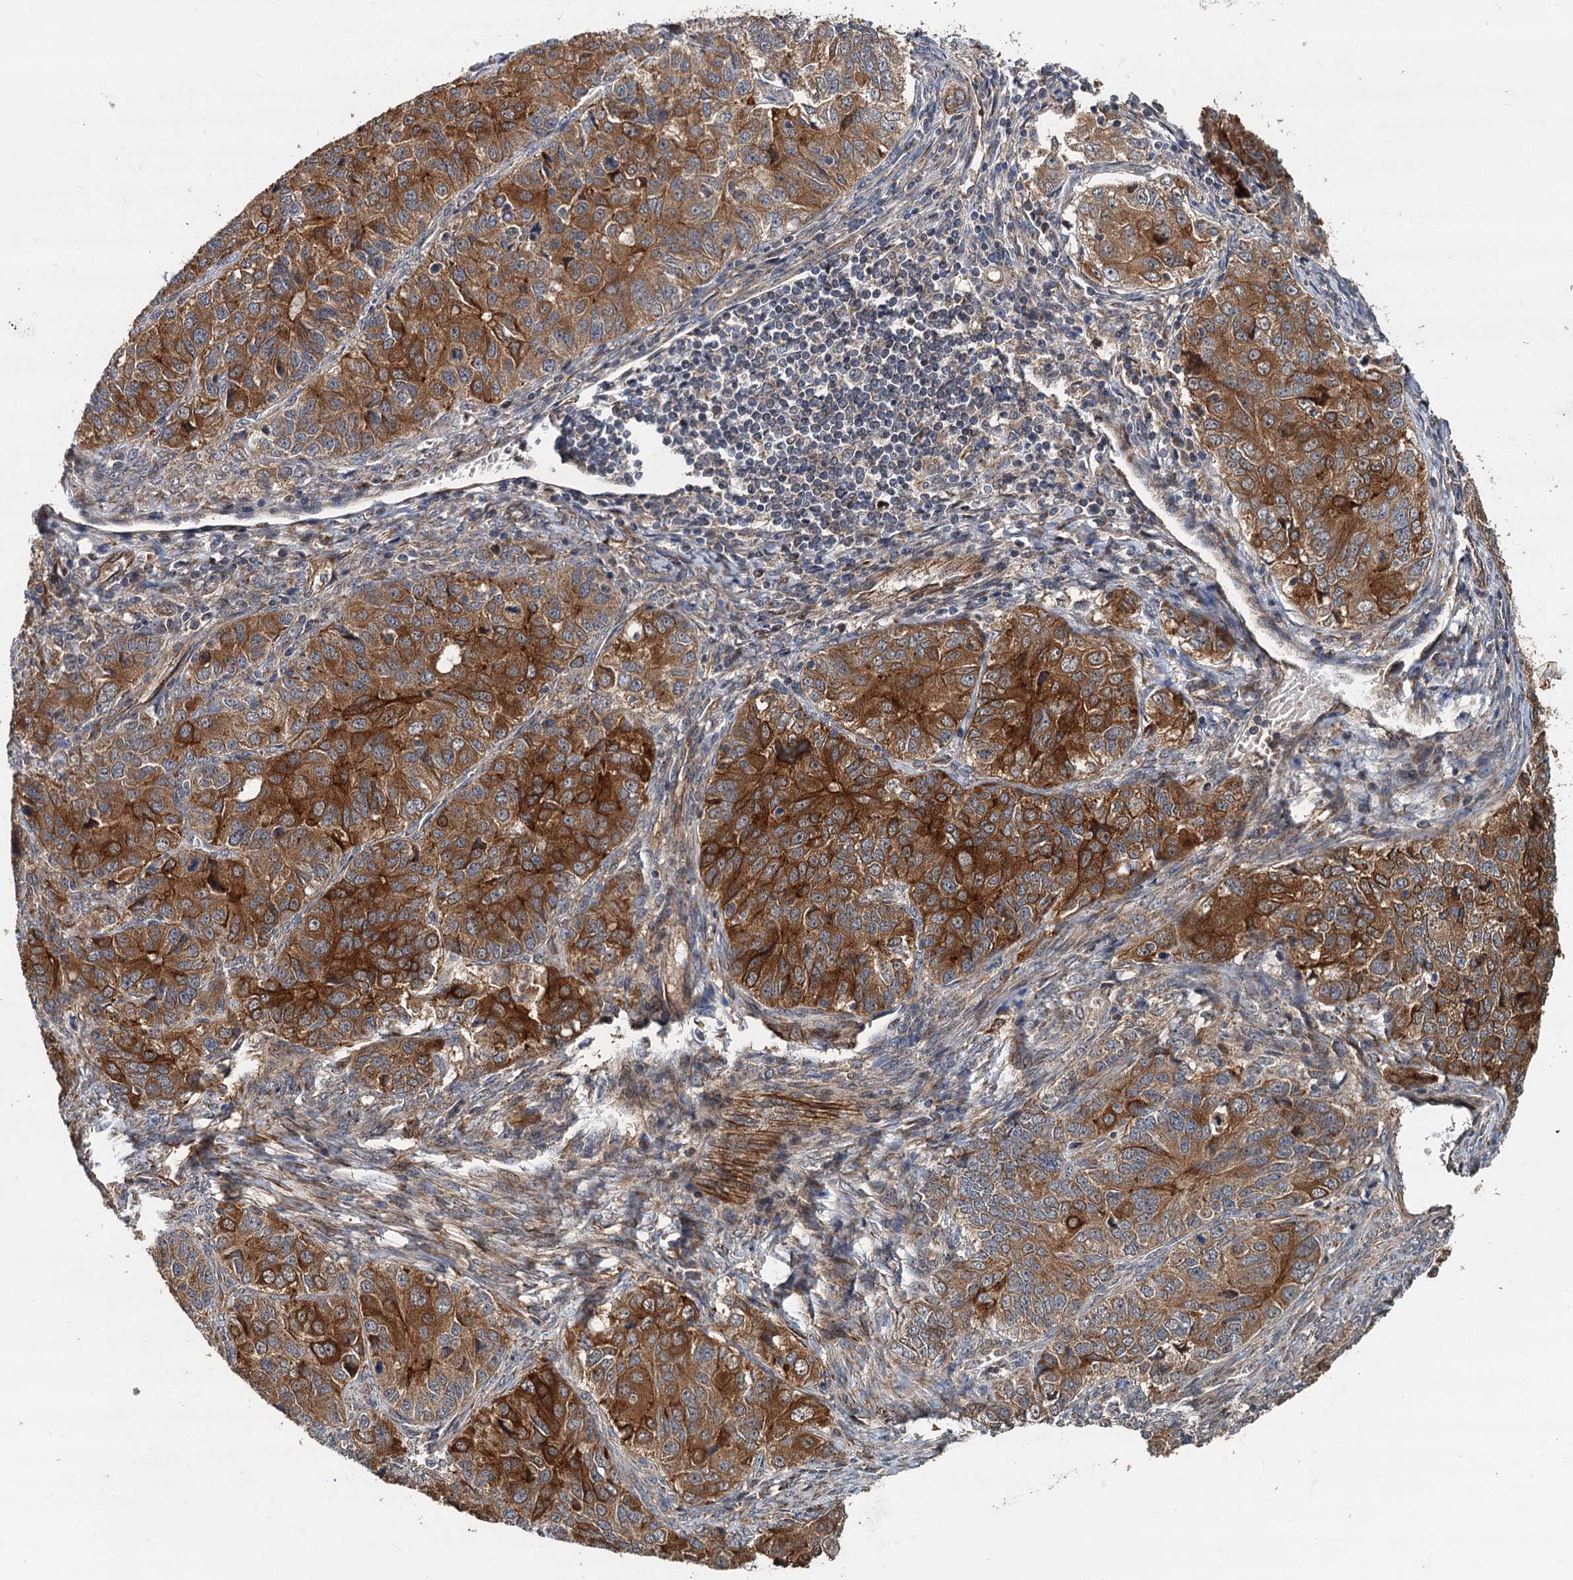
{"staining": {"intensity": "strong", "quantity": ">75%", "location": "cytoplasmic/membranous"}, "tissue": "ovarian cancer", "cell_type": "Tumor cells", "image_type": "cancer", "snomed": [{"axis": "morphology", "description": "Carcinoma, endometroid"}, {"axis": "topography", "description": "Ovary"}], "caption": "A brown stain shows strong cytoplasmic/membranous staining of a protein in endometroid carcinoma (ovarian) tumor cells.", "gene": "LRRK2", "patient": {"sex": "female", "age": 51}}